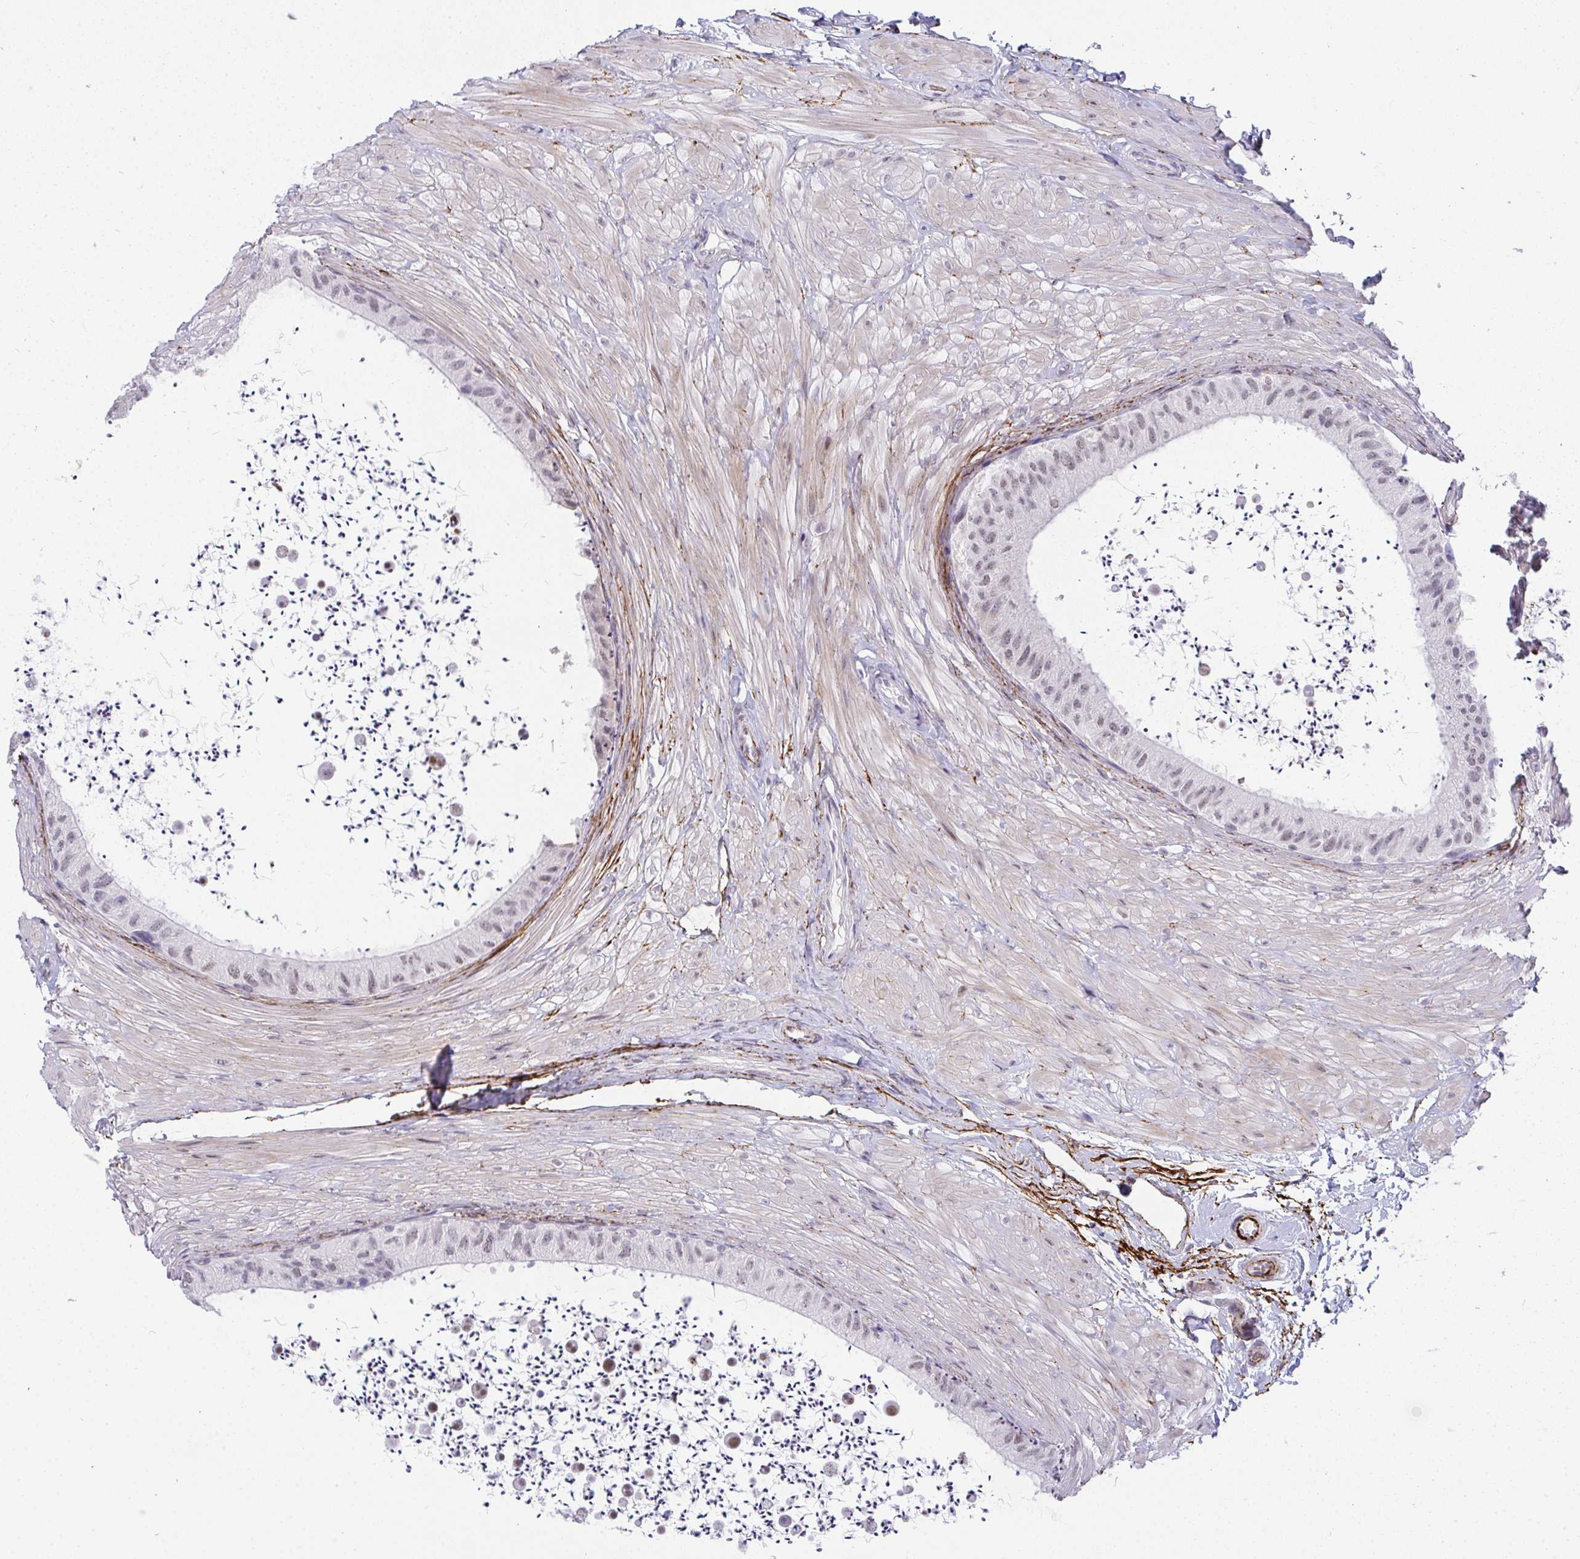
{"staining": {"intensity": "moderate", "quantity": "25%-75%", "location": "nuclear"}, "tissue": "epididymis", "cell_type": "Glandular cells", "image_type": "normal", "snomed": [{"axis": "morphology", "description": "Normal tissue, NOS"}, {"axis": "topography", "description": "Epididymis"}, {"axis": "topography", "description": "Peripheral nerve tissue"}], "caption": "The histopathology image demonstrates a brown stain indicating the presence of a protein in the nuclear of glandular cells in epididymis. (DAB IHC, brown staining for protein, blue staining for nuclei).", "gene": "TNMD", "patient": {"sex": "male", "age": 32}}